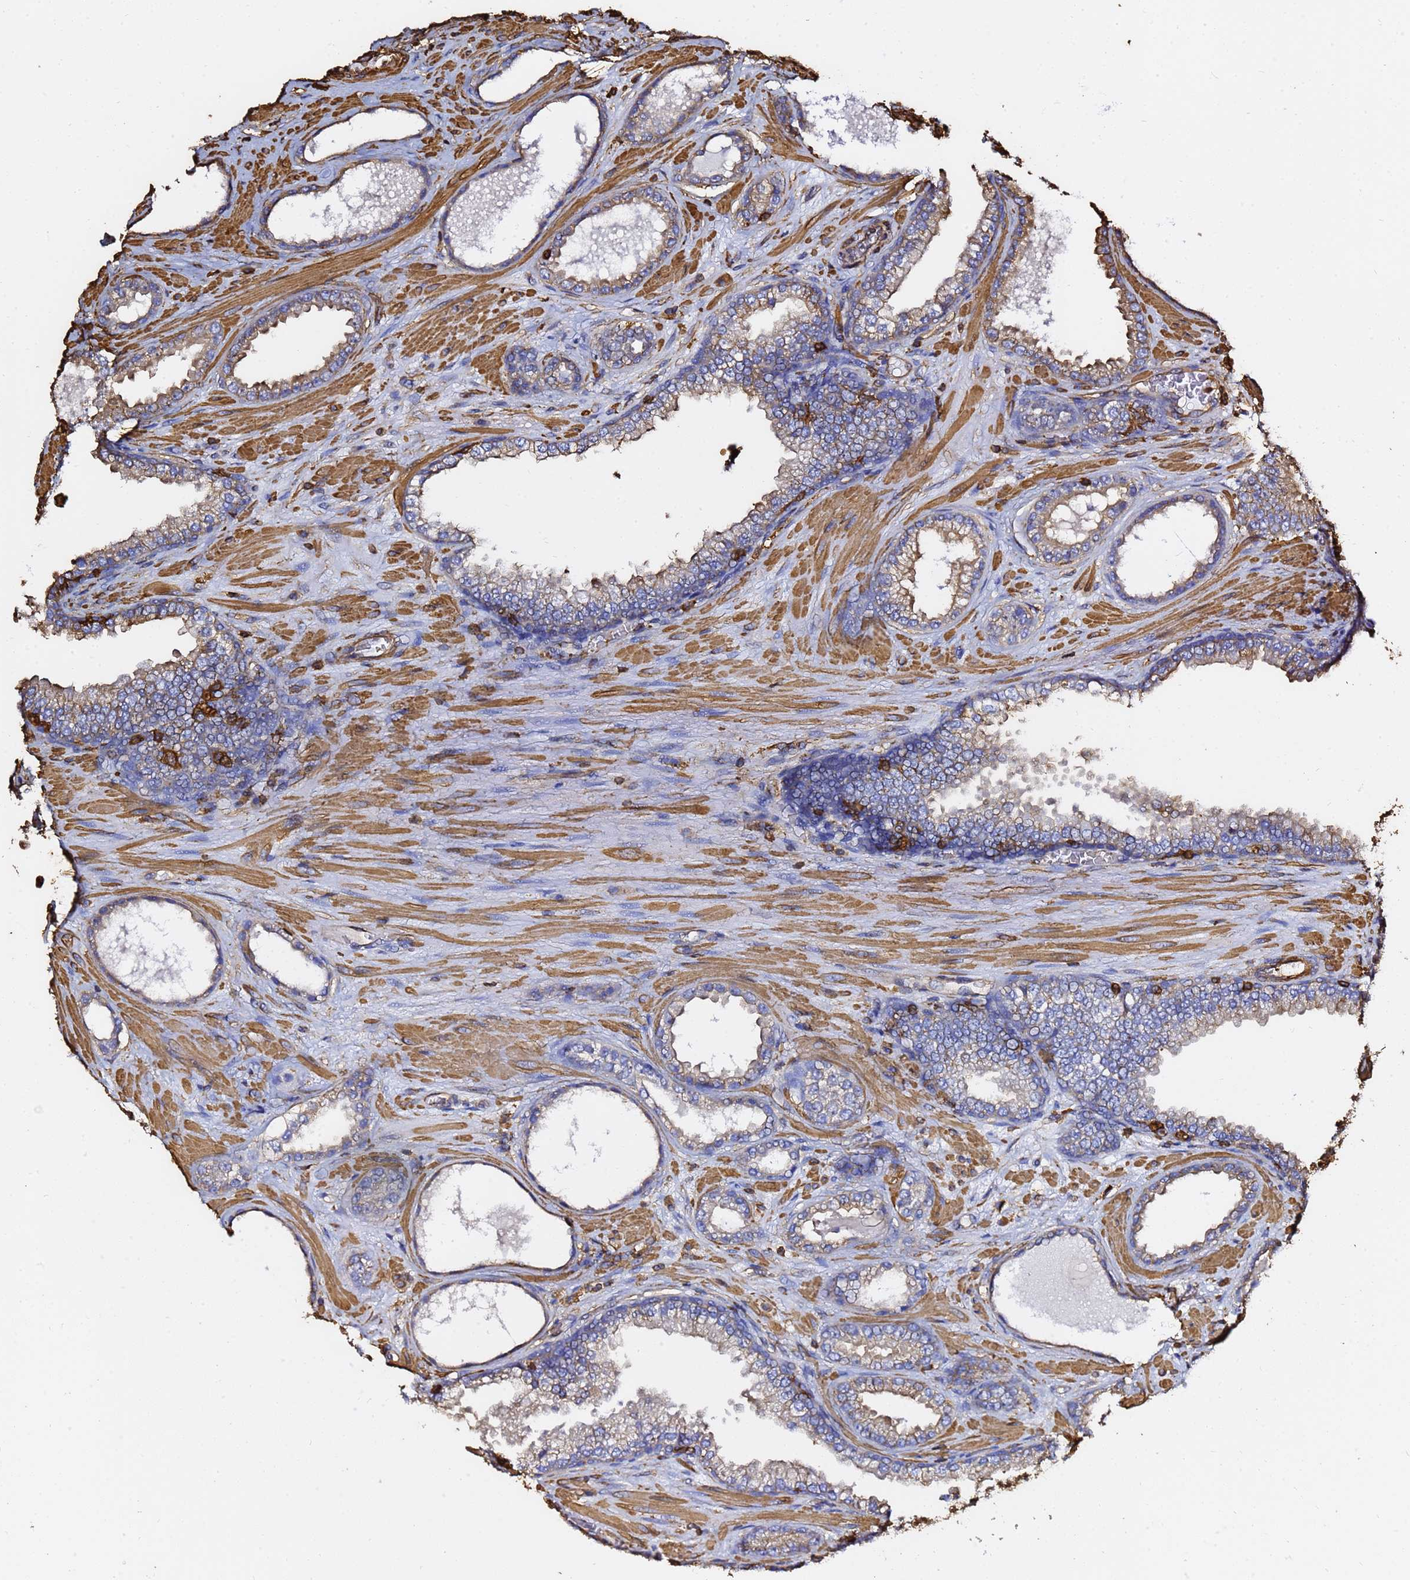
{"staining": {"intensity": "moderate", "quantity": "<25%", "location": "cytoplasmic/membranous"}, "tissue": "prostate cancer", "cell_type": "Tumor cells", "image_type": "cancer", "snomed": [{"axis": "morphology", "description": "Adenocarcinoma, Low grade"}, {"axis": "topography", "description": "Prostate"}], "caption": "The photomicrograph shows immunohistochemical staining of prostate low-grade adenocarcinoma. There is moderate cytoplasmic/membranous expression is appreciated in about <25% of tumor cells. The staining is performed using DAB brown chromogen to label protein expression. The nuclei are counter-stained blue using hematoxylin.", "gene": "ACTB", "patient": {"sex": "male", "age": 57}}